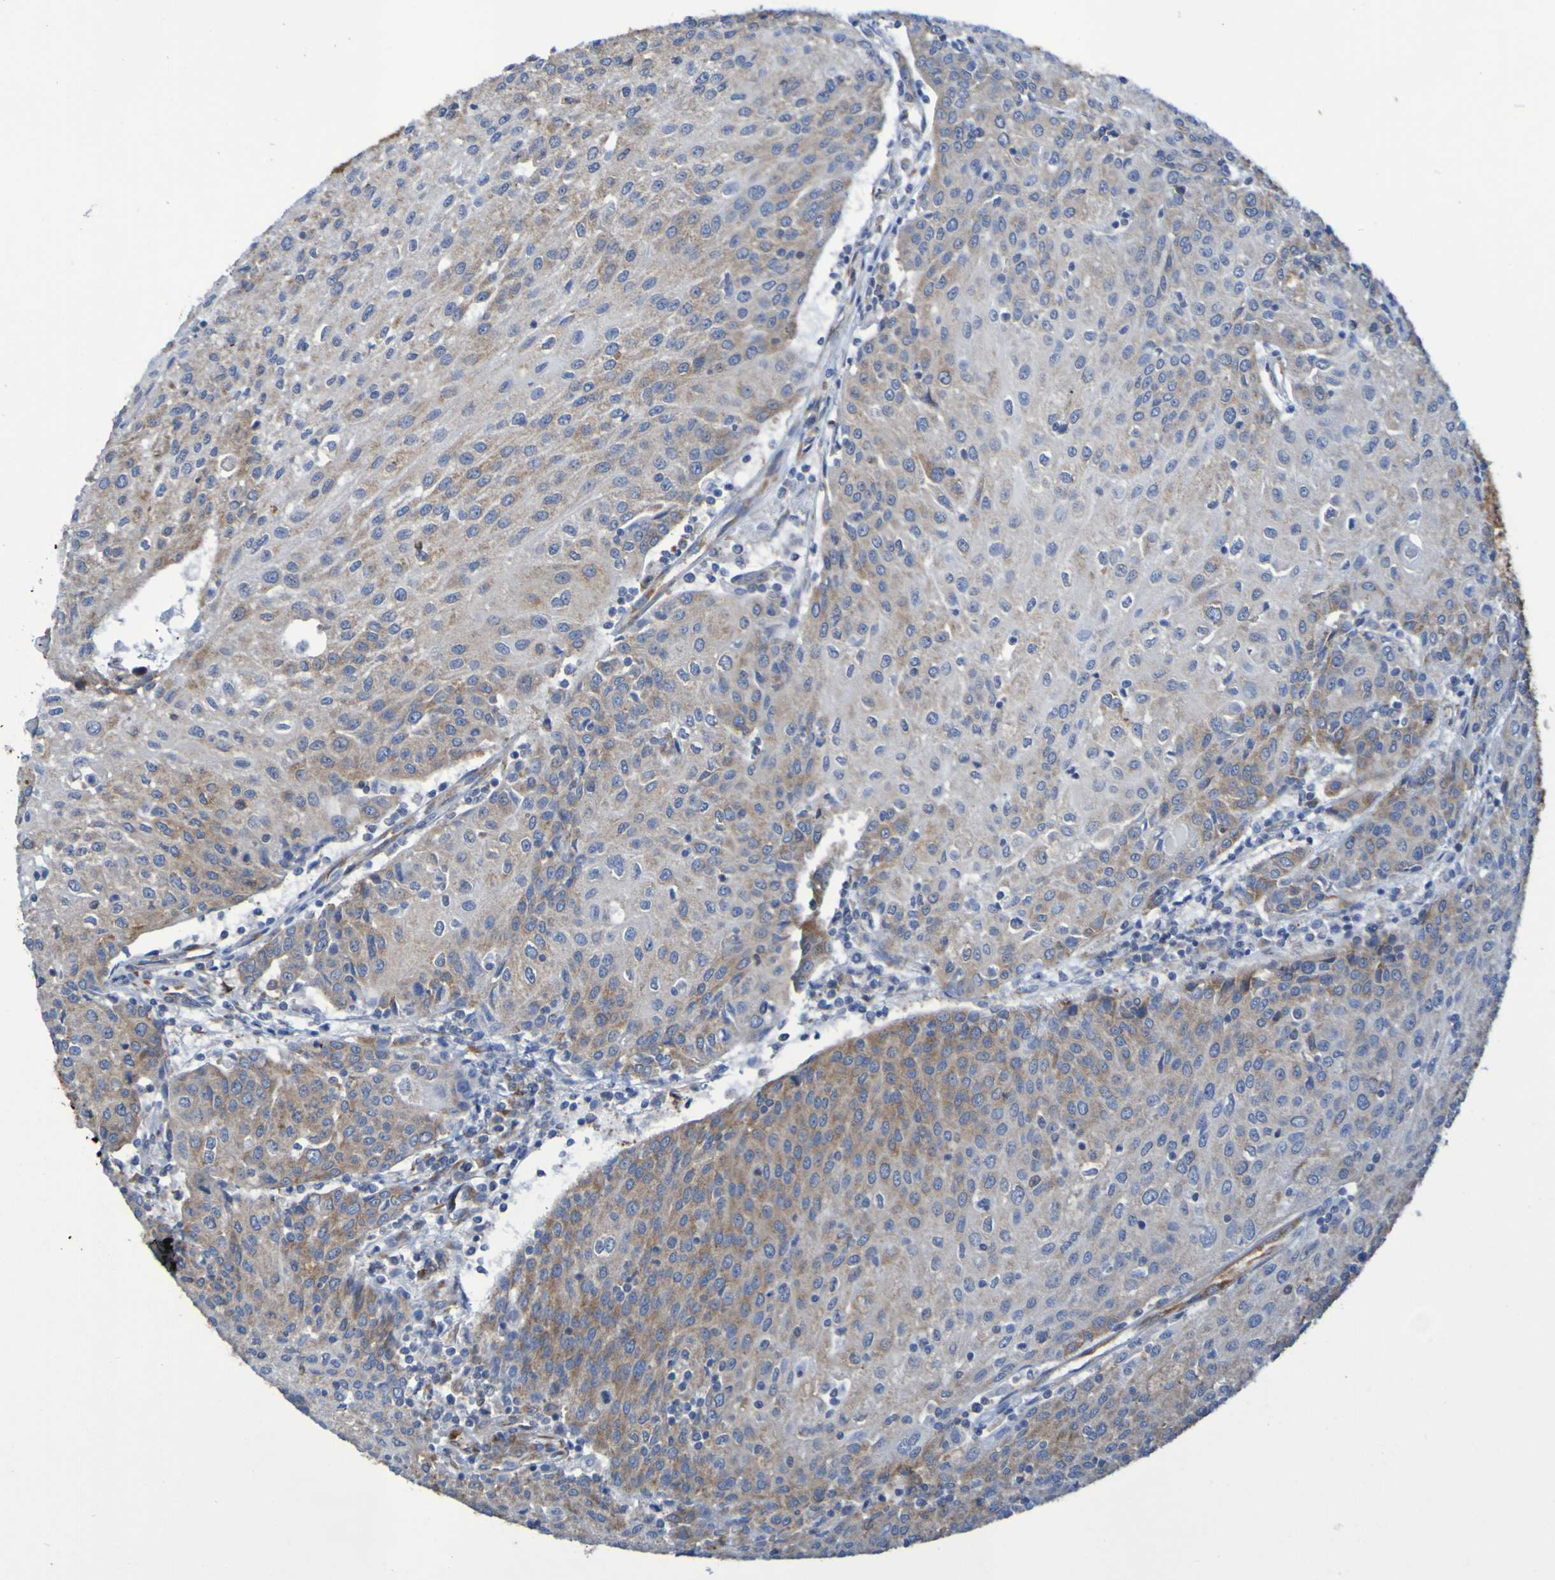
{"staining": {"intensity": "weak", "quantity": "25%-75%", "location": "cytoplasmic/membranous"}, "tissue": "urothelial cancer", "cell_type": "Tumor cells", "image_type": "cancer", "snomed": [{"axis": "morphology", "description": "Urothelial carcinoma, High grade"}, {"axis": "topography", "description": "Urinary bladder"}], "caption": "Protein staining exhibits weak cytoplasmic/membranous staining in about 25%-75% of tumor cells in urothelial carcinoma (high-grade).", "gene": "FKBP3", "patient": {"sex": "female", "age": 85}}